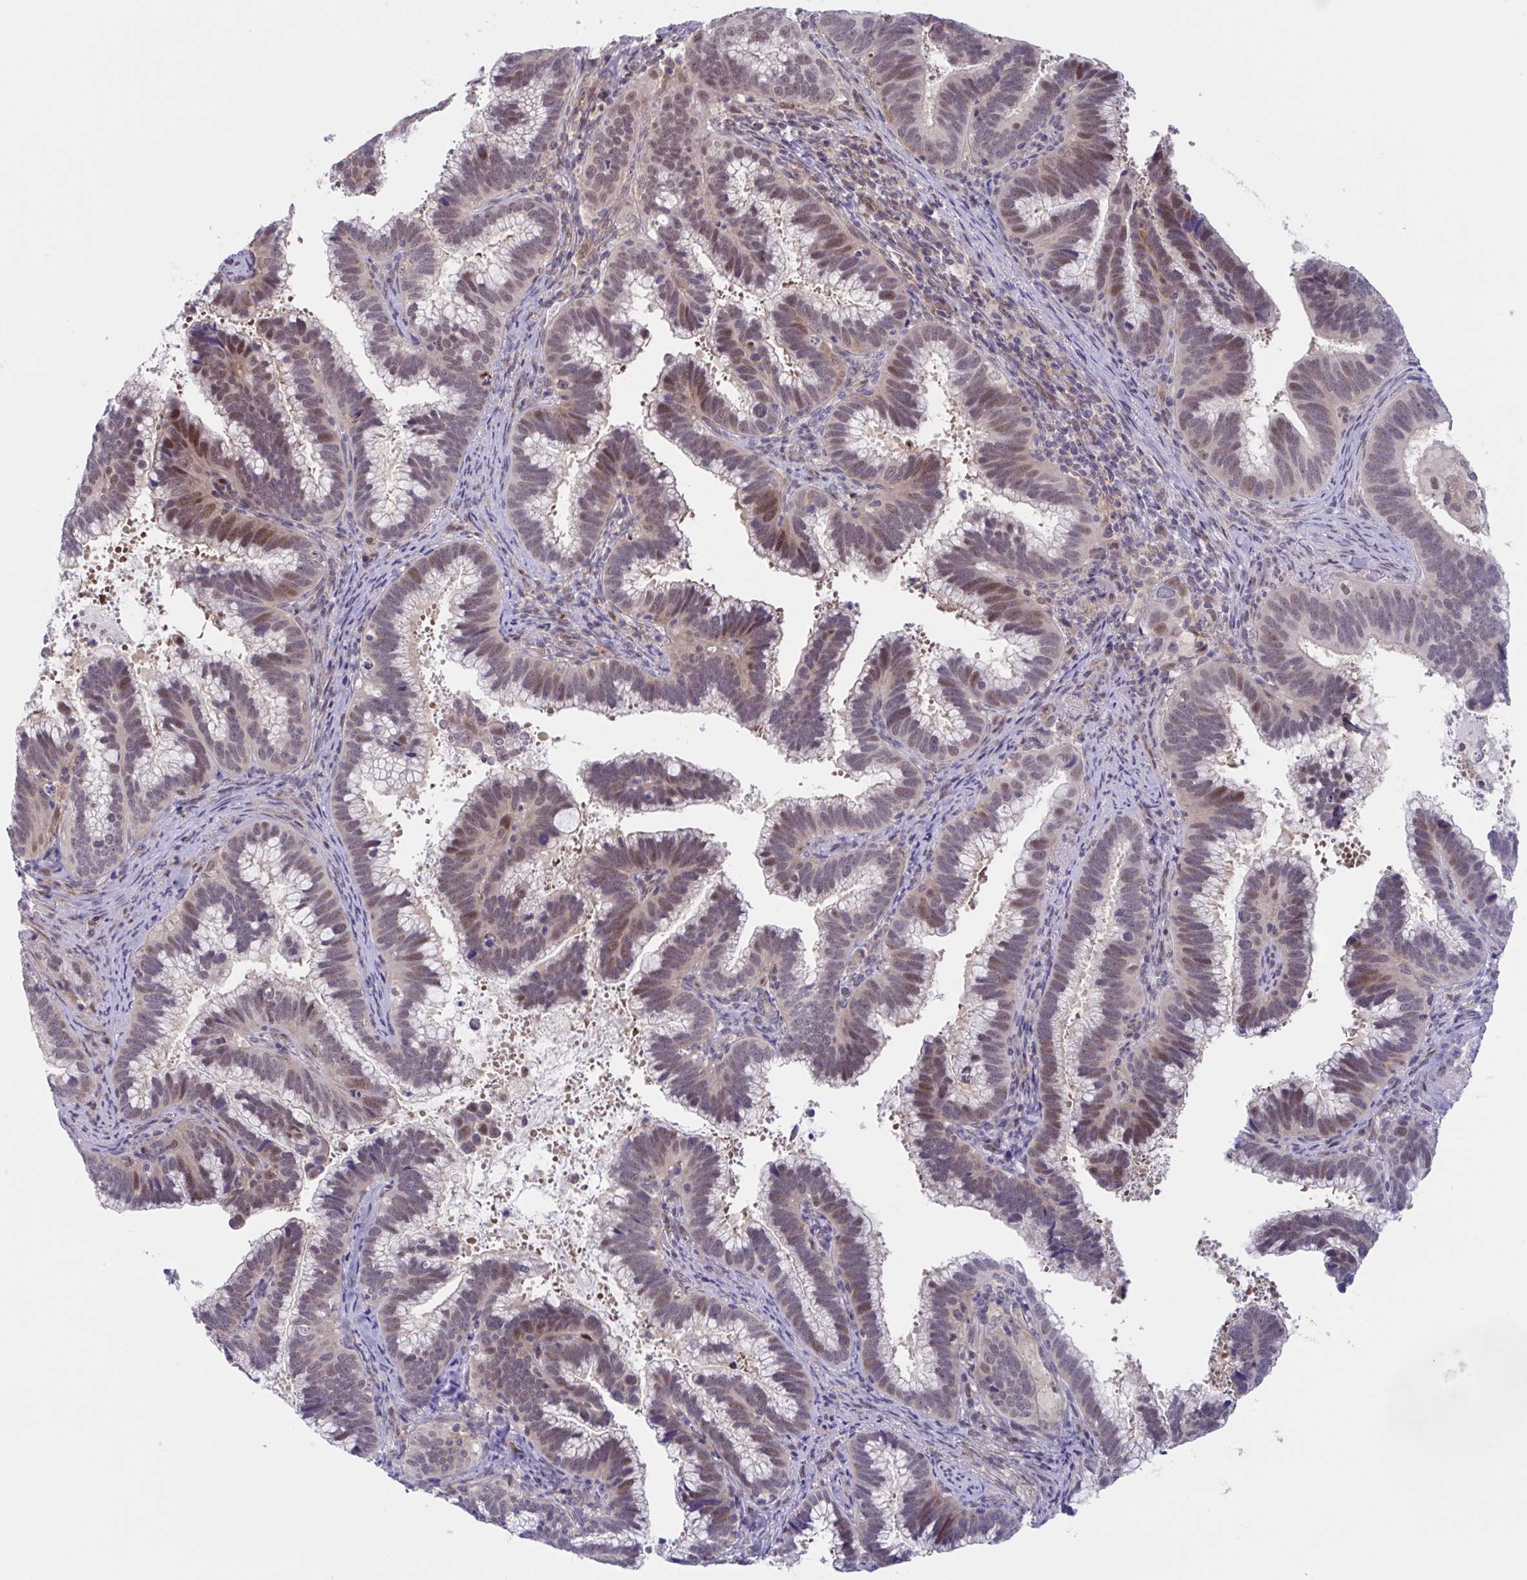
{"staining": {"intensity": "moderate", "quantity": "25%-75%", "location": "nuclear"}, "tissue": "cervical cancer", "cell_type": "Tumor cells", "image_type": "cancer", "snomed": [{"axis": "morphology", "description": "Adenocarcinoma, NOS"}, {"axis": "topography", "description": "Cervix"}], "caption": "This is a histology image of immunohistochemistry staining of cervical cancer (adenocarcinoma), which shows moderate expression in the nuclear of tumor cells.", "gene": "RIOK1", "patient": {"sex": "female", "age": 56}}